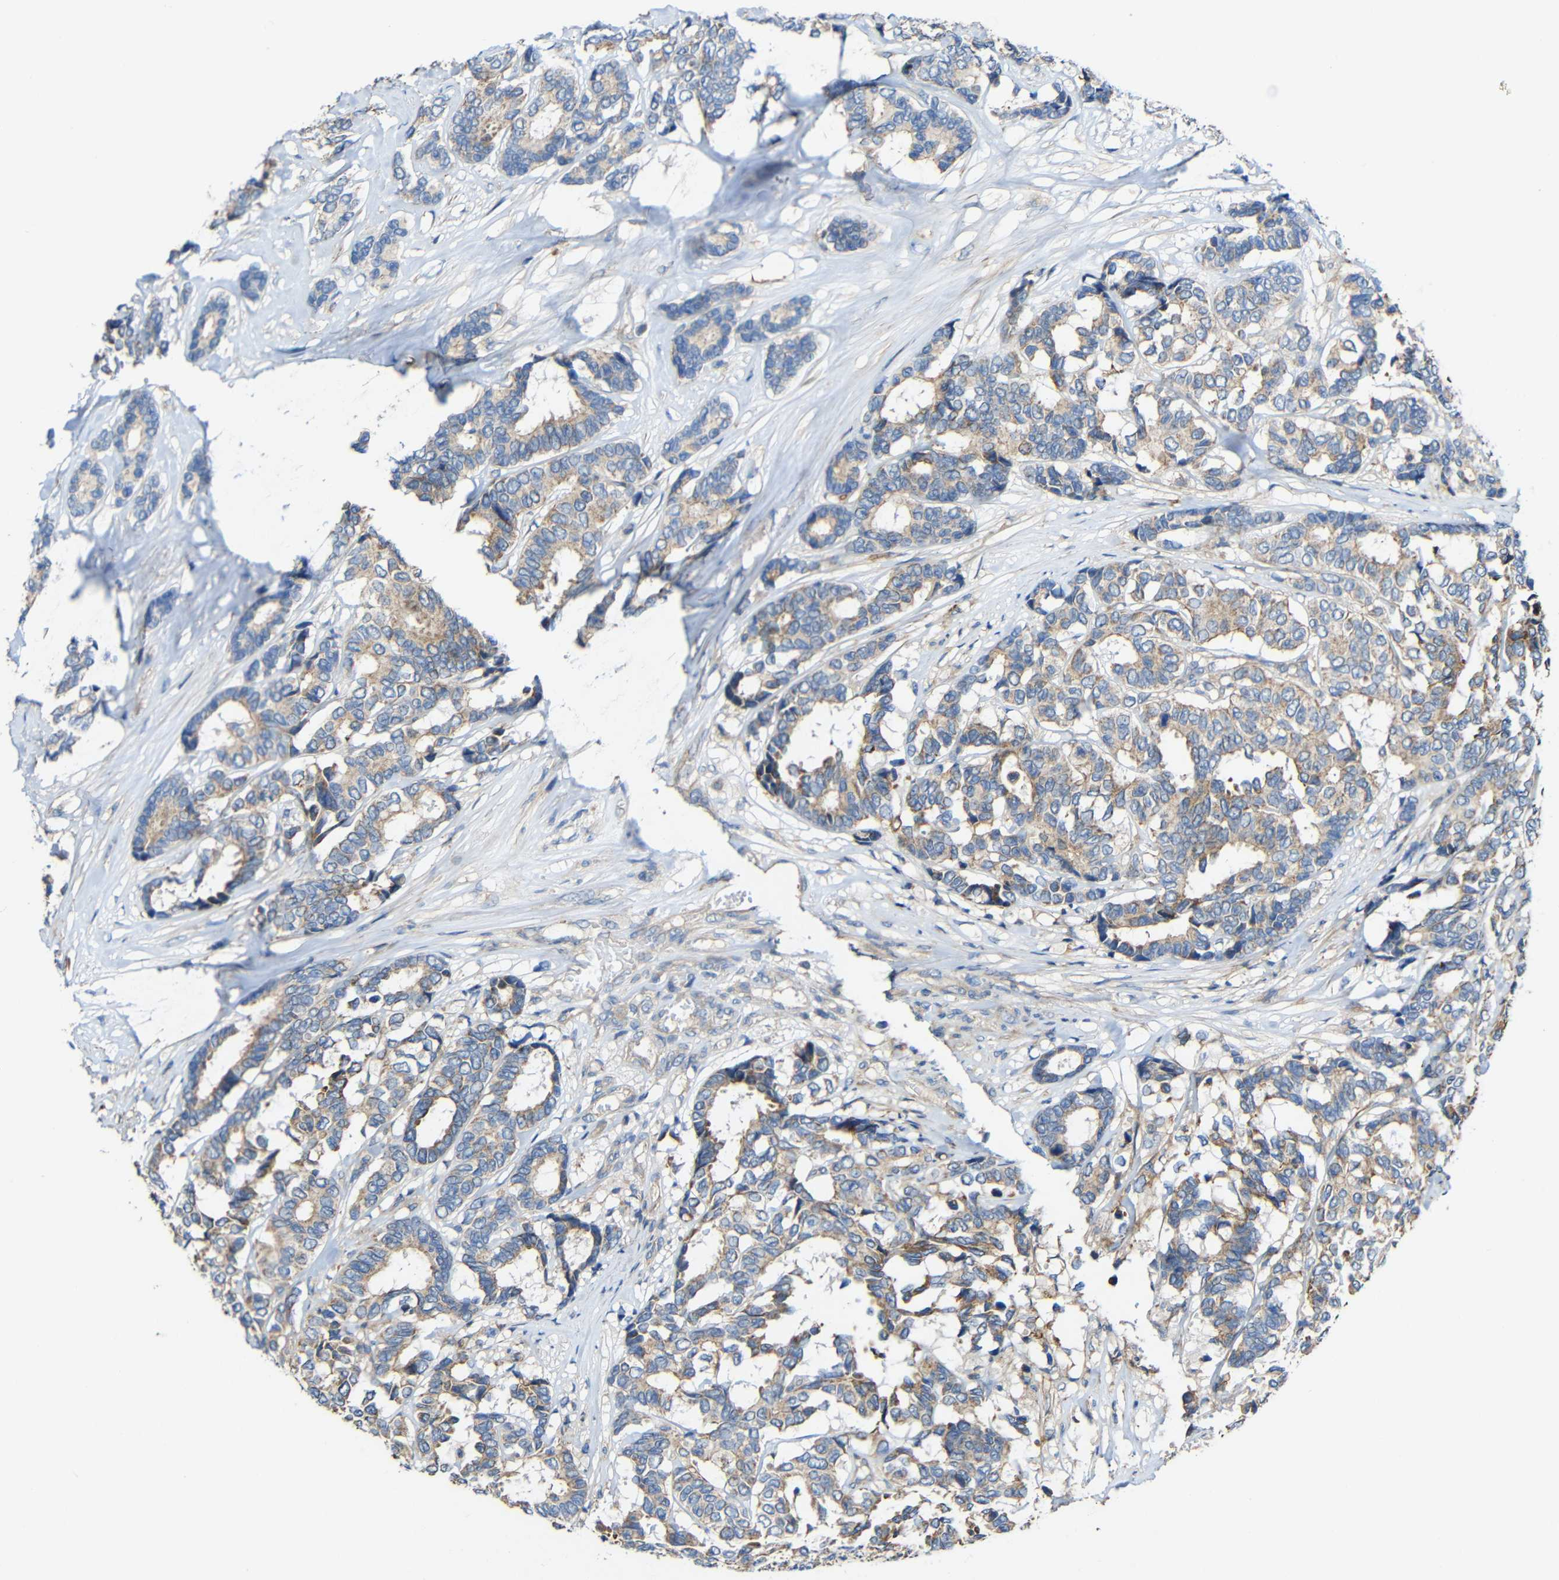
{"staining": {"intensity": "weak", "quantity": ">75%", "location": "cytoplasmic/membranous"}, "tissue": "breast cancer", "cell_type": "Tumor cells", "image_type": "cancer", "snomed": [{"axis": "morphology", "description": "Duct carcinoma"}, {"axis": "topography", "description": "Breast"}], "caption": "A low amount of weak cytoplasmic/membranous expression is seen in approximately >75% of tumor cells in breast cancer (invasive ductal carcinoma) tissue.", "gene": "RHOT2", "patient": {"sex": "female", "age": 87}}